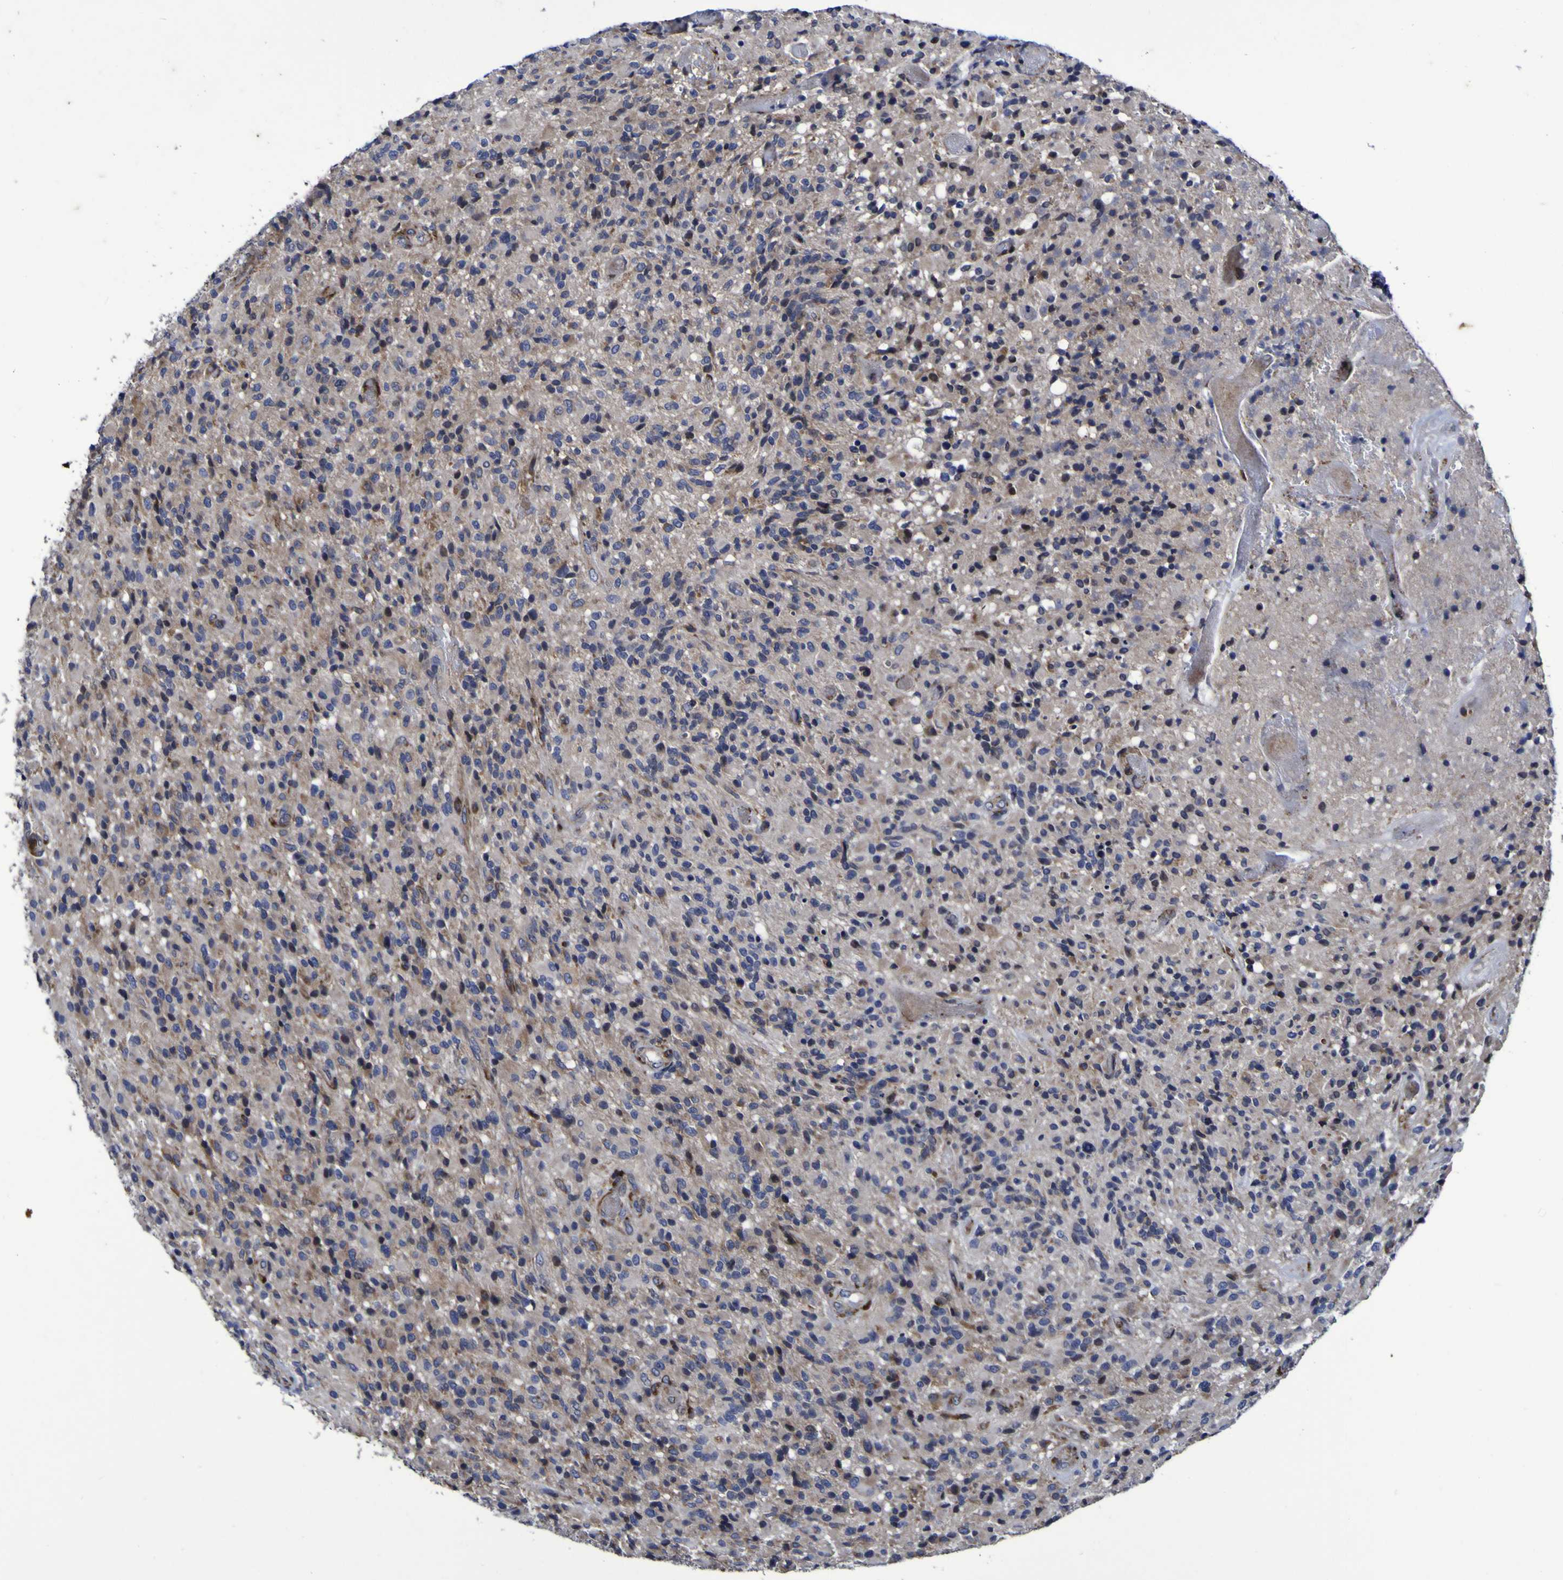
{"staining": {"intensity": "weak", "quantity": "<25%", "location": "cytoplasmic/membranous"}, "tissue": "glioma", "cell_type": "Tumor cells", "image_type": "cancer", "snomed": [{"axis": "morphology", "description": "Glioma, malignant, High grade"}, {"axis": "topography", "description": "Brain"}], "caption": "This is a histopathology image of immunohistochemistry staining of glioma, which shows no expression in tumor cells.", "gene": "P3H1", "patient": {"sex": "male", "age": 71}}